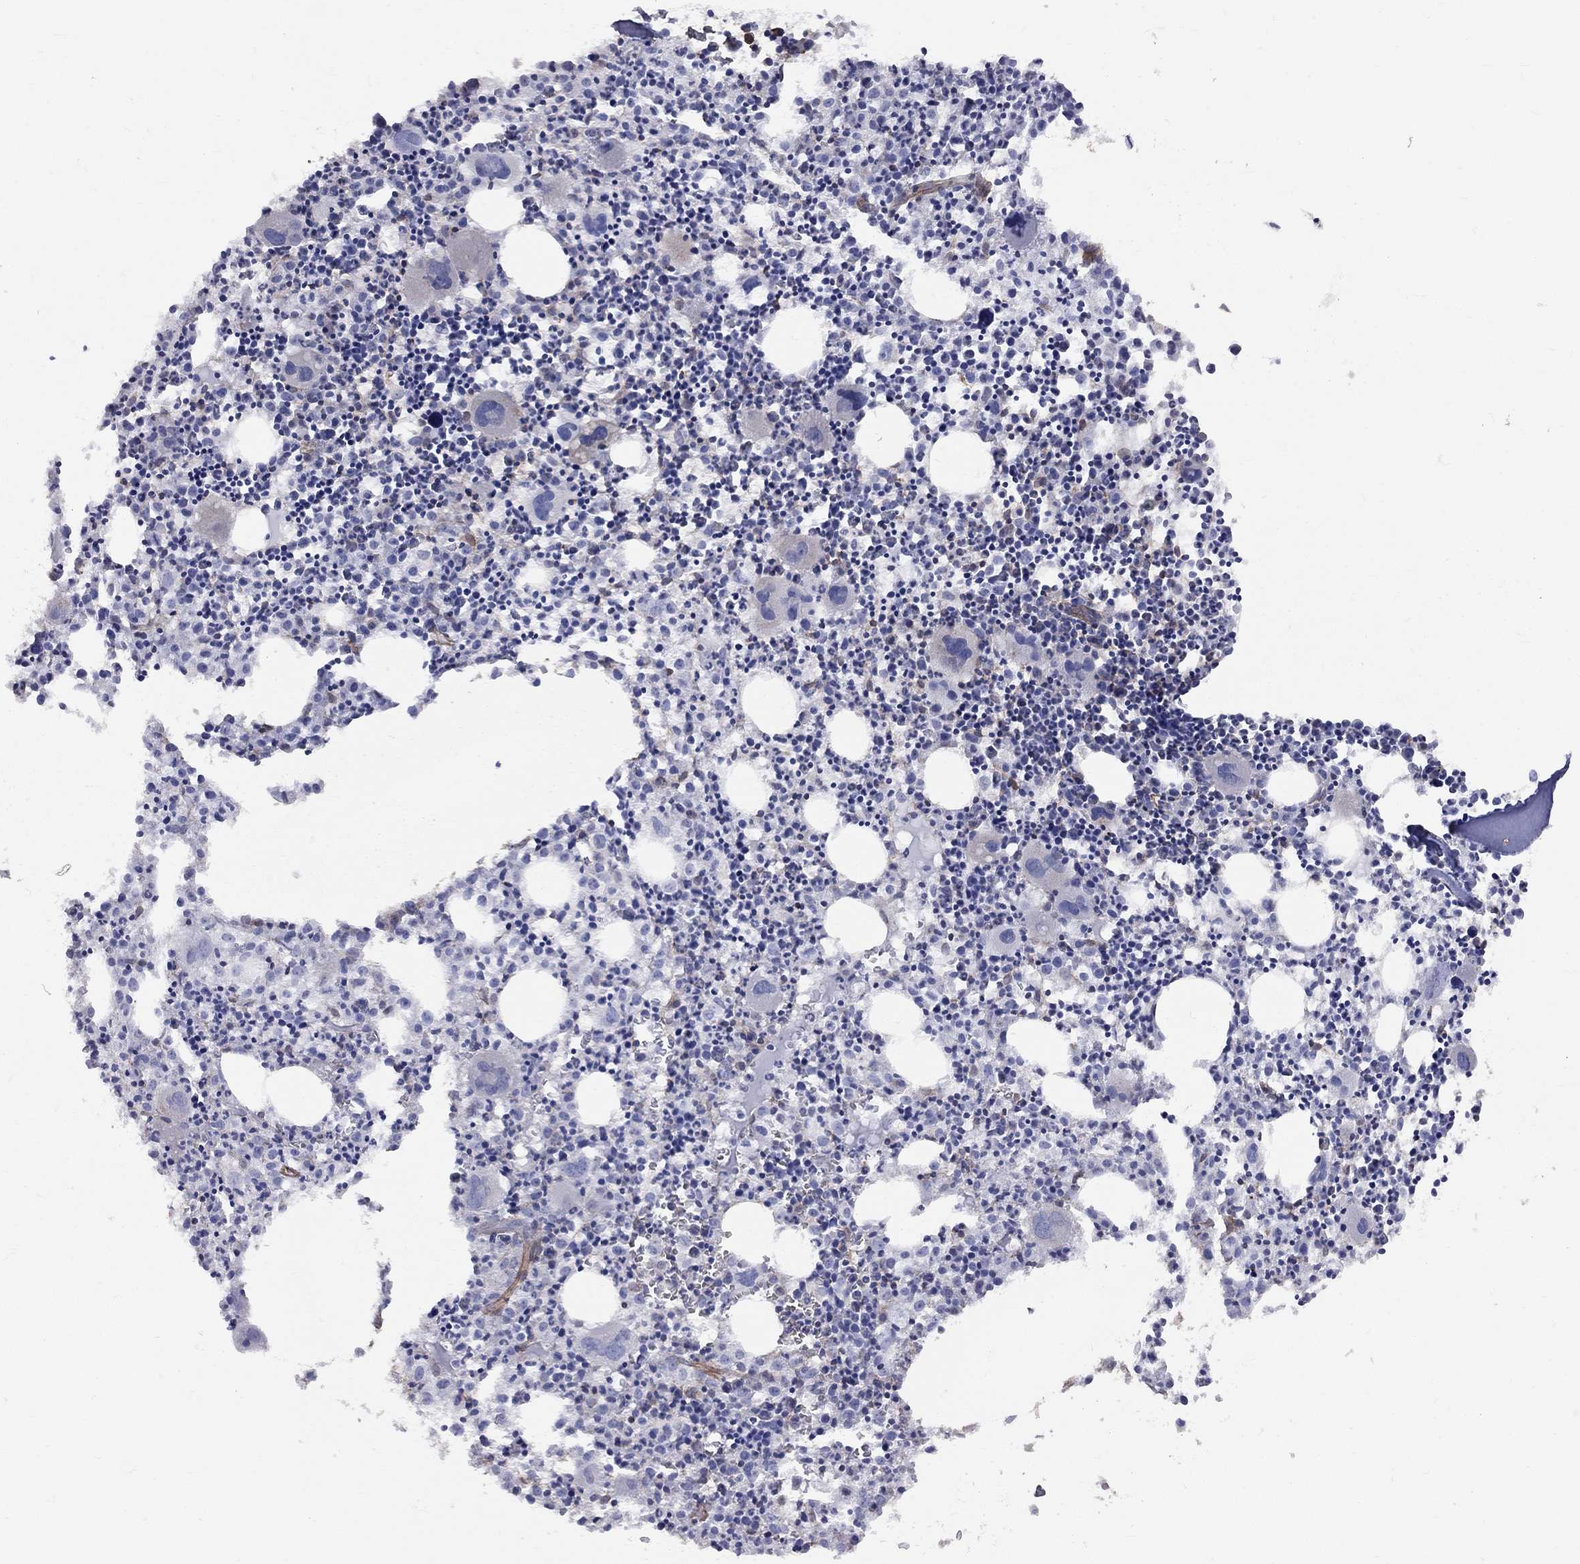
{"staining": {"intensity": "strong", "quantity": "<25%", "location": "nuclear"}, "tissue": "bone marrow", "cell_type": "Hematopoietic cells", "image_type": "normal", "snomed": [{"axis": "morphology", "description": "Normal tissue, NOS"}, {"axis": "morphology", "description": "Inflammation, NOS"}, {"axis": "topography", "description": "Bone marrow"}], "caption": "Immunohistochemical staining of unremarkable human bone marrow displays strong nuclear protein staining in about <25% of hematopoietic cells.", "gene": "BICDL2", "patient": {"sex": "male", "age": 3}}